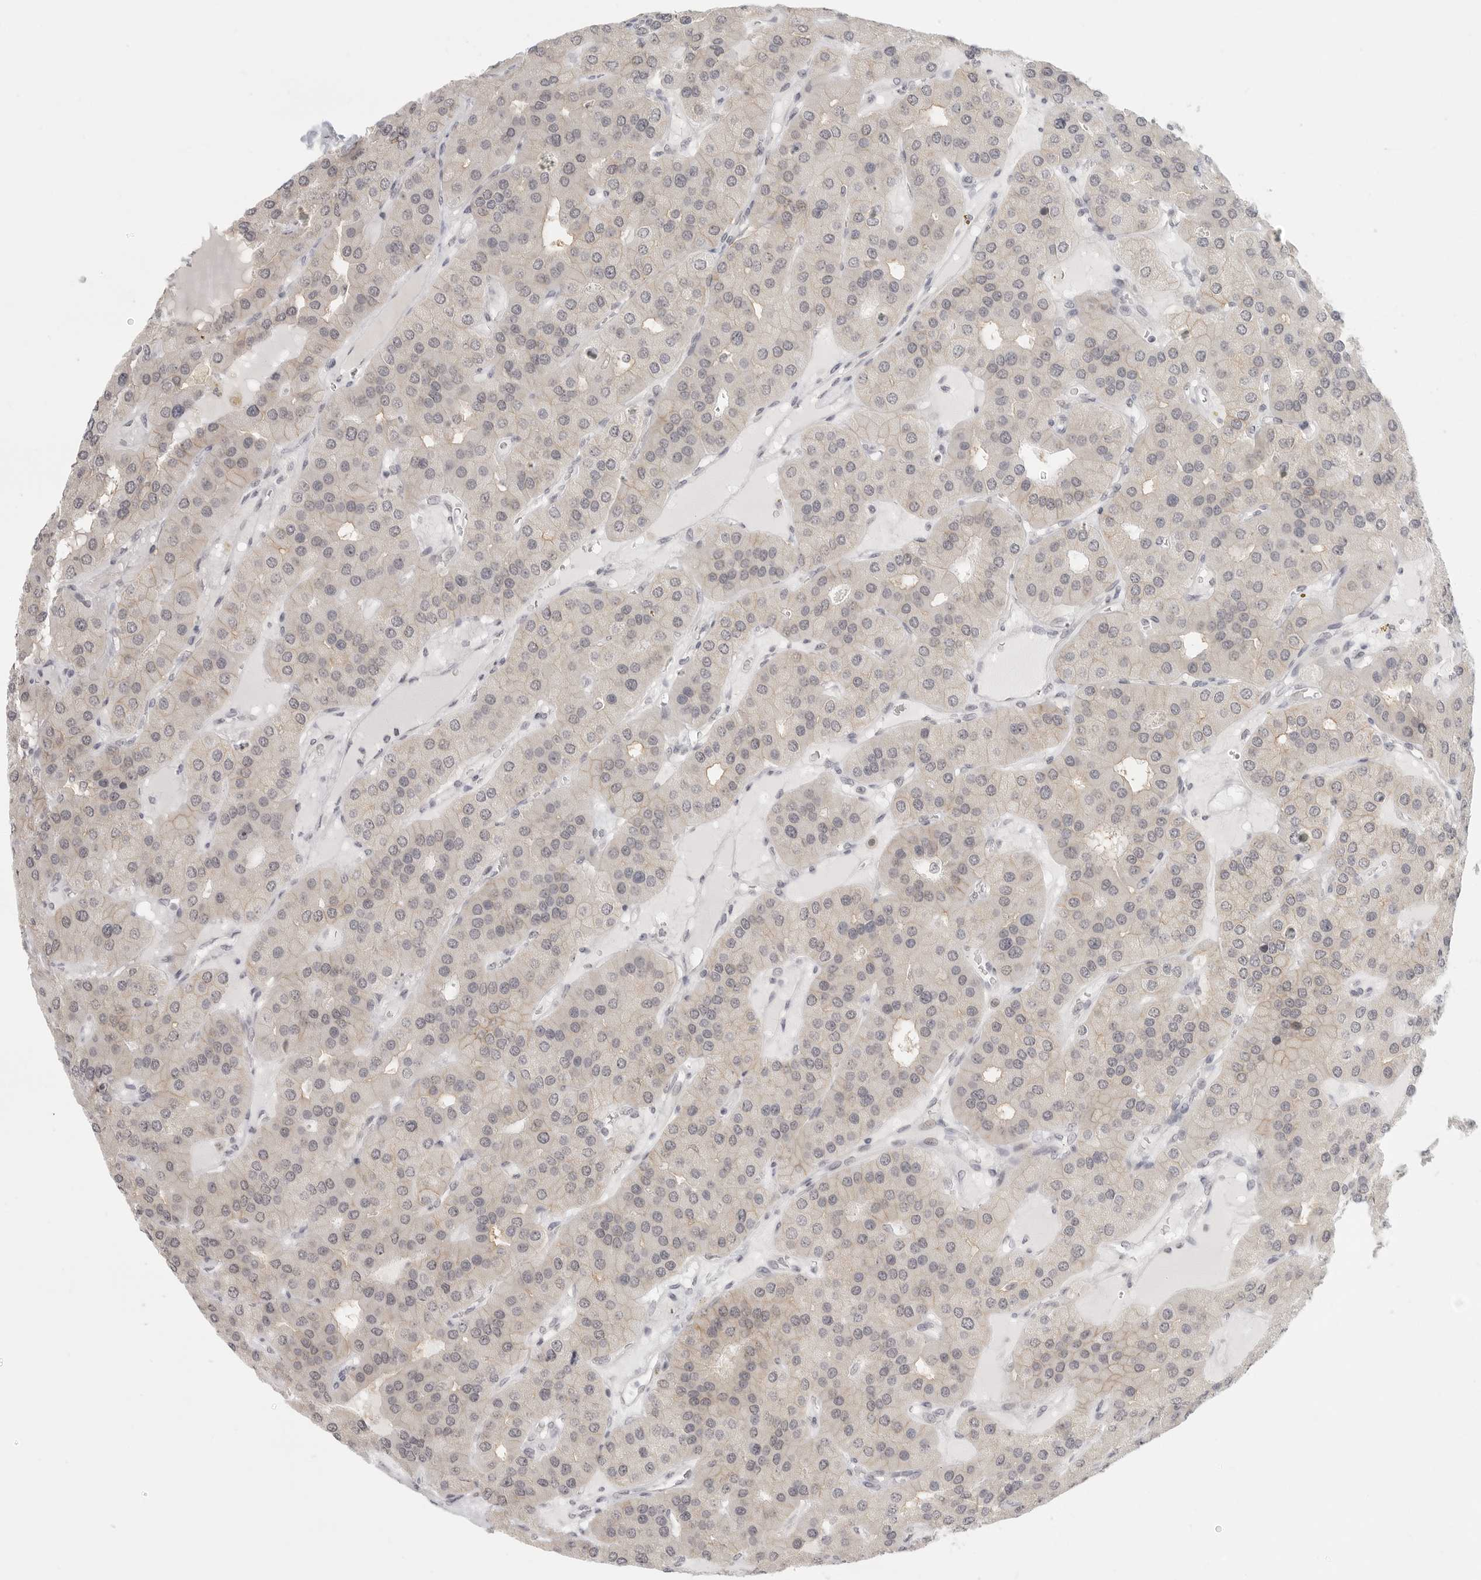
{"staining": {"intensity": "negative", "quantity": "none", "location": "none"}, "tissue": "parathyroid gland", "cell_type": "Glandular cells", "image_type": "normal", "snomed": [{"axis": "morphology", "description": "Normal tissue, NOS"}, {"axis": "morphology", "description": "Adenoma, NOS"}, {"axis": "topography", "description": "Parathyroid gland"}], "caption": "An image of parathyroid gland stained for a protein reveals no brown staining in glandular cells.", "gene": "KLK11", "patient": {"sex": "female", "age": 86}}